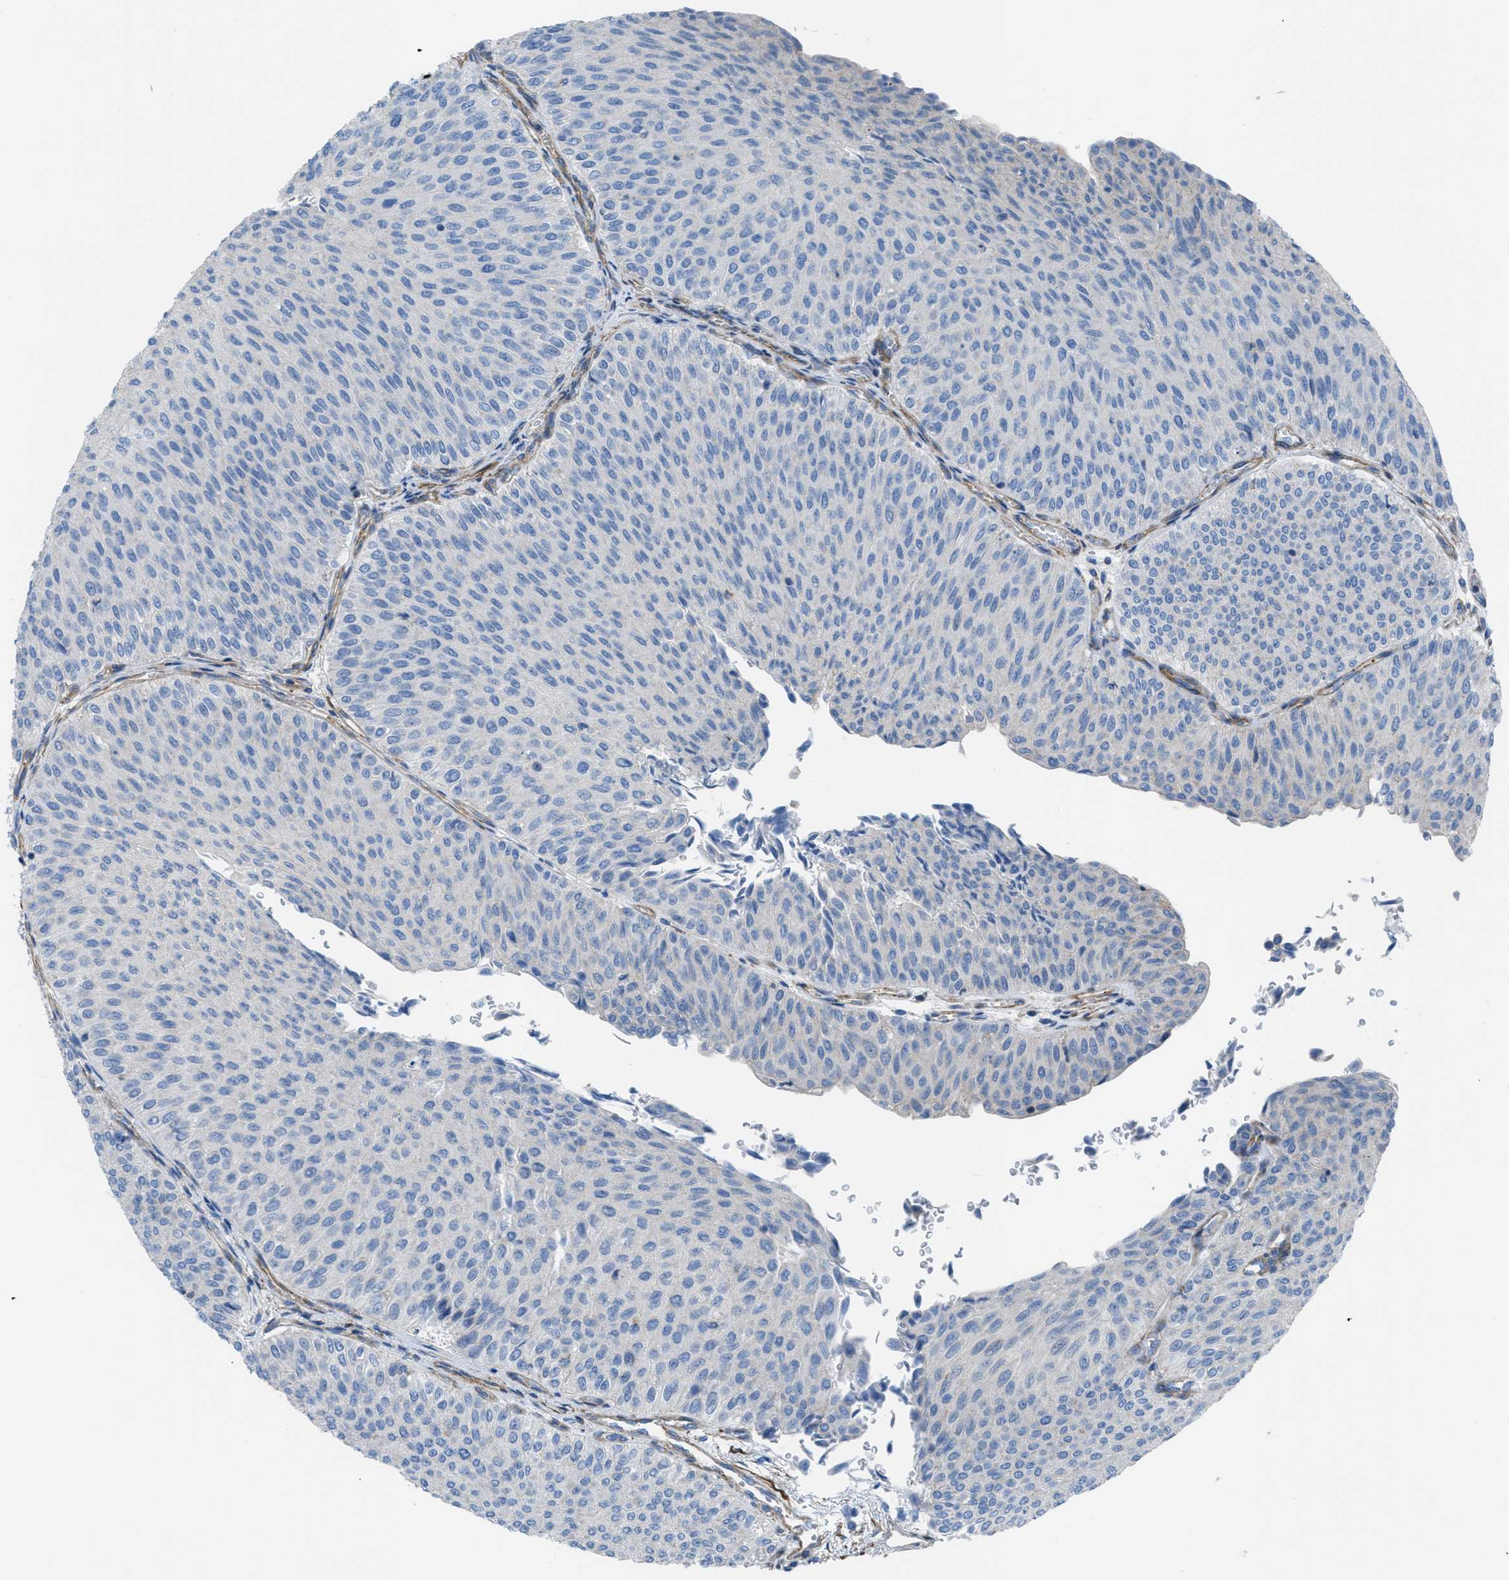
{"staining": {"intensity": "negative", "quantity": "none", "location": "none"}, "tissue": "urothelial cancer", "cell_type": "Tumor cells", "image_type": "cancer", "snomed": [{"axis": "morphology", "description": "Urothelial carcinoma, Low grade"}, {"axis": "topography", "description": "Urinary bladder"}], "caption": "There is no significant positivity in tumor cells of urothelial carcinoma (low-grade). (Immunohistochemistry, brightfield microscopy, high magnification).", "gene": "KCNH7", "patient": {"sex": "male", "age": 78}}